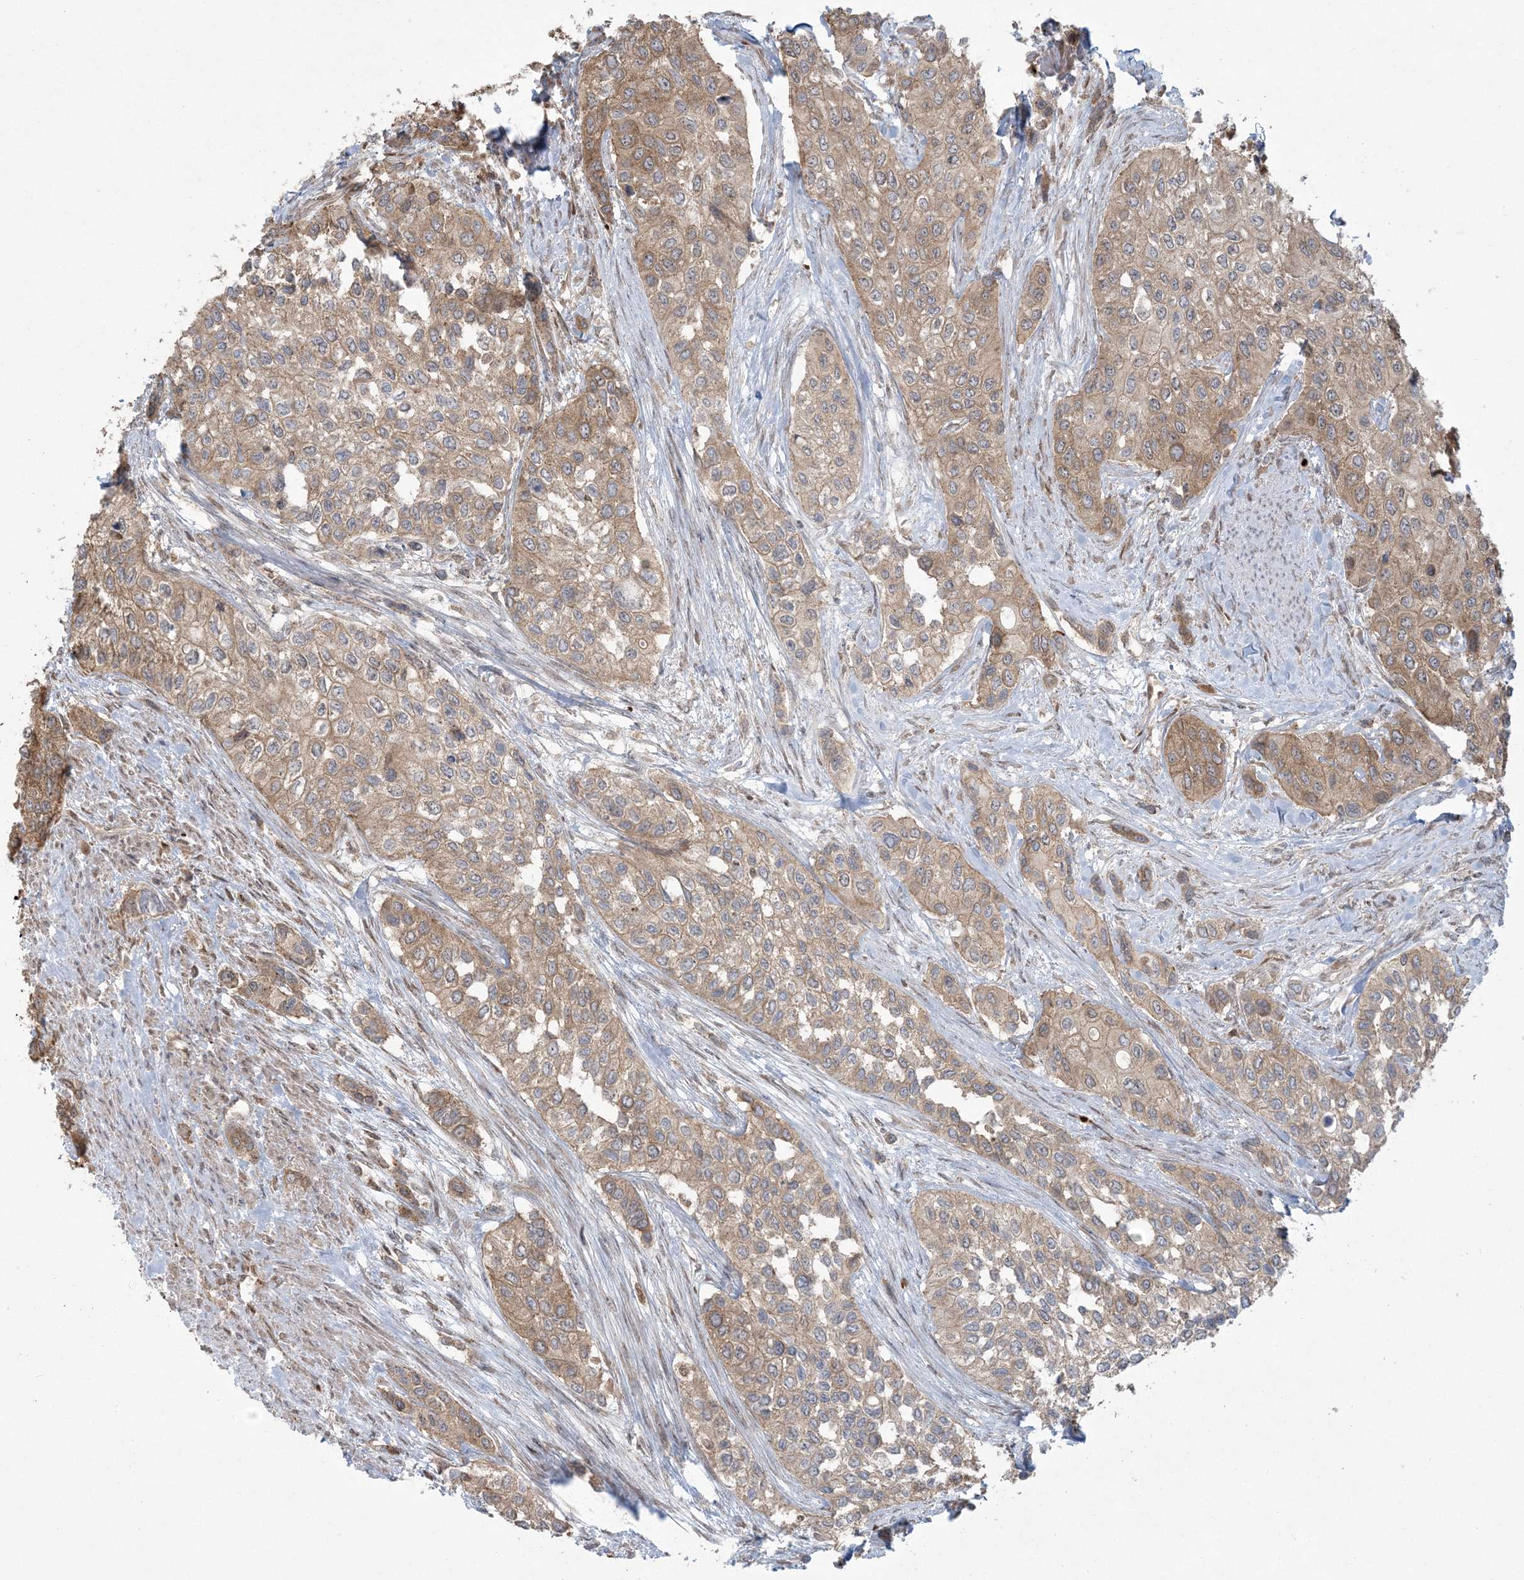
{"staining": {"intensity": "moderate", "quantity": ">75%", "location": "cytoplasmic/membranous"}, "tissue": "urothelial cancer", "cell_type": "Tumor cells", "image_type": "cancer", "snomed": [{"axis": "morphology", "description": "Normal tissue, NOS"}, {"axis": "morphology", "description": "Urothelial carcinoma, High grade"}, {"axis": "topography", "description": "Vascular tissue"}, {"axis": "topography", "description": "Urinary bladder"}], "caption": "A medium amount of moderate cytoplasmic/membranous expression is appreciated in about >75% of tumor cells in high-grade urothelial carcinoma tissue.", "gene": "ABCF3", "patient": {"sex": "female", "age": 56}}